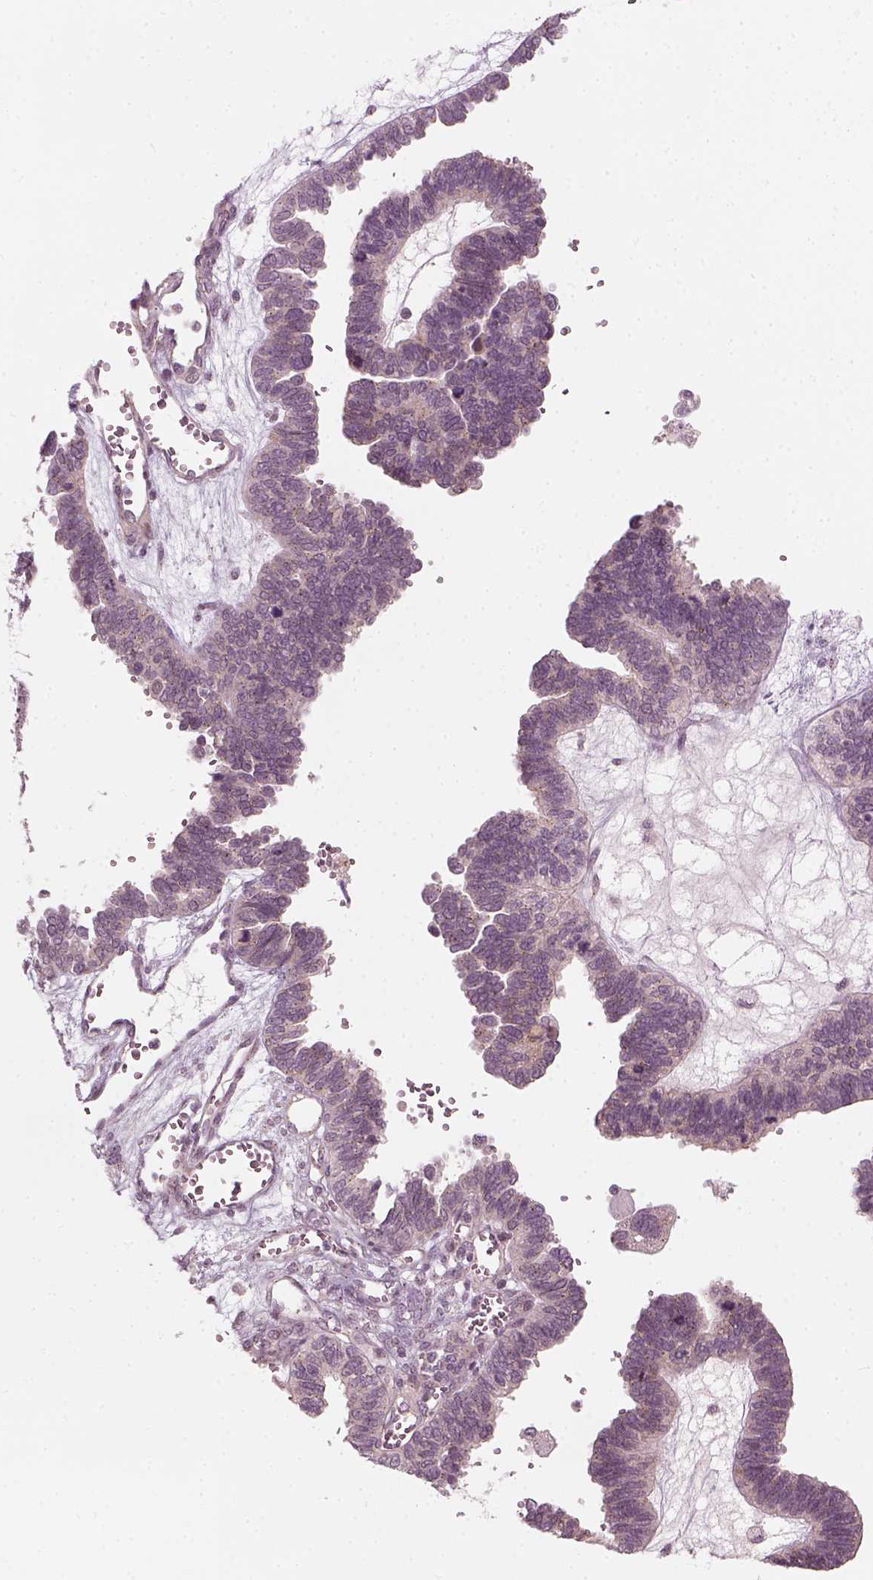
{"staining": {"intensity": "negative", "quantity": "none", "location": "none"}, "tissue": "ovarian cancer", "cell_type": "Tumor cells", "image_type": "cancer", "snomed": [{"axis": "morphology", "description": "Cystadenocarcinoma, serous, NOS"}, {"axis": "topography", "description": "Ovary"}], "caption": "The image displays no staining of tumor cells in ovarian serous cystadenocarcinoma.", "gene": "MLIP", "patient": {"sex": "female", "age": 51}}